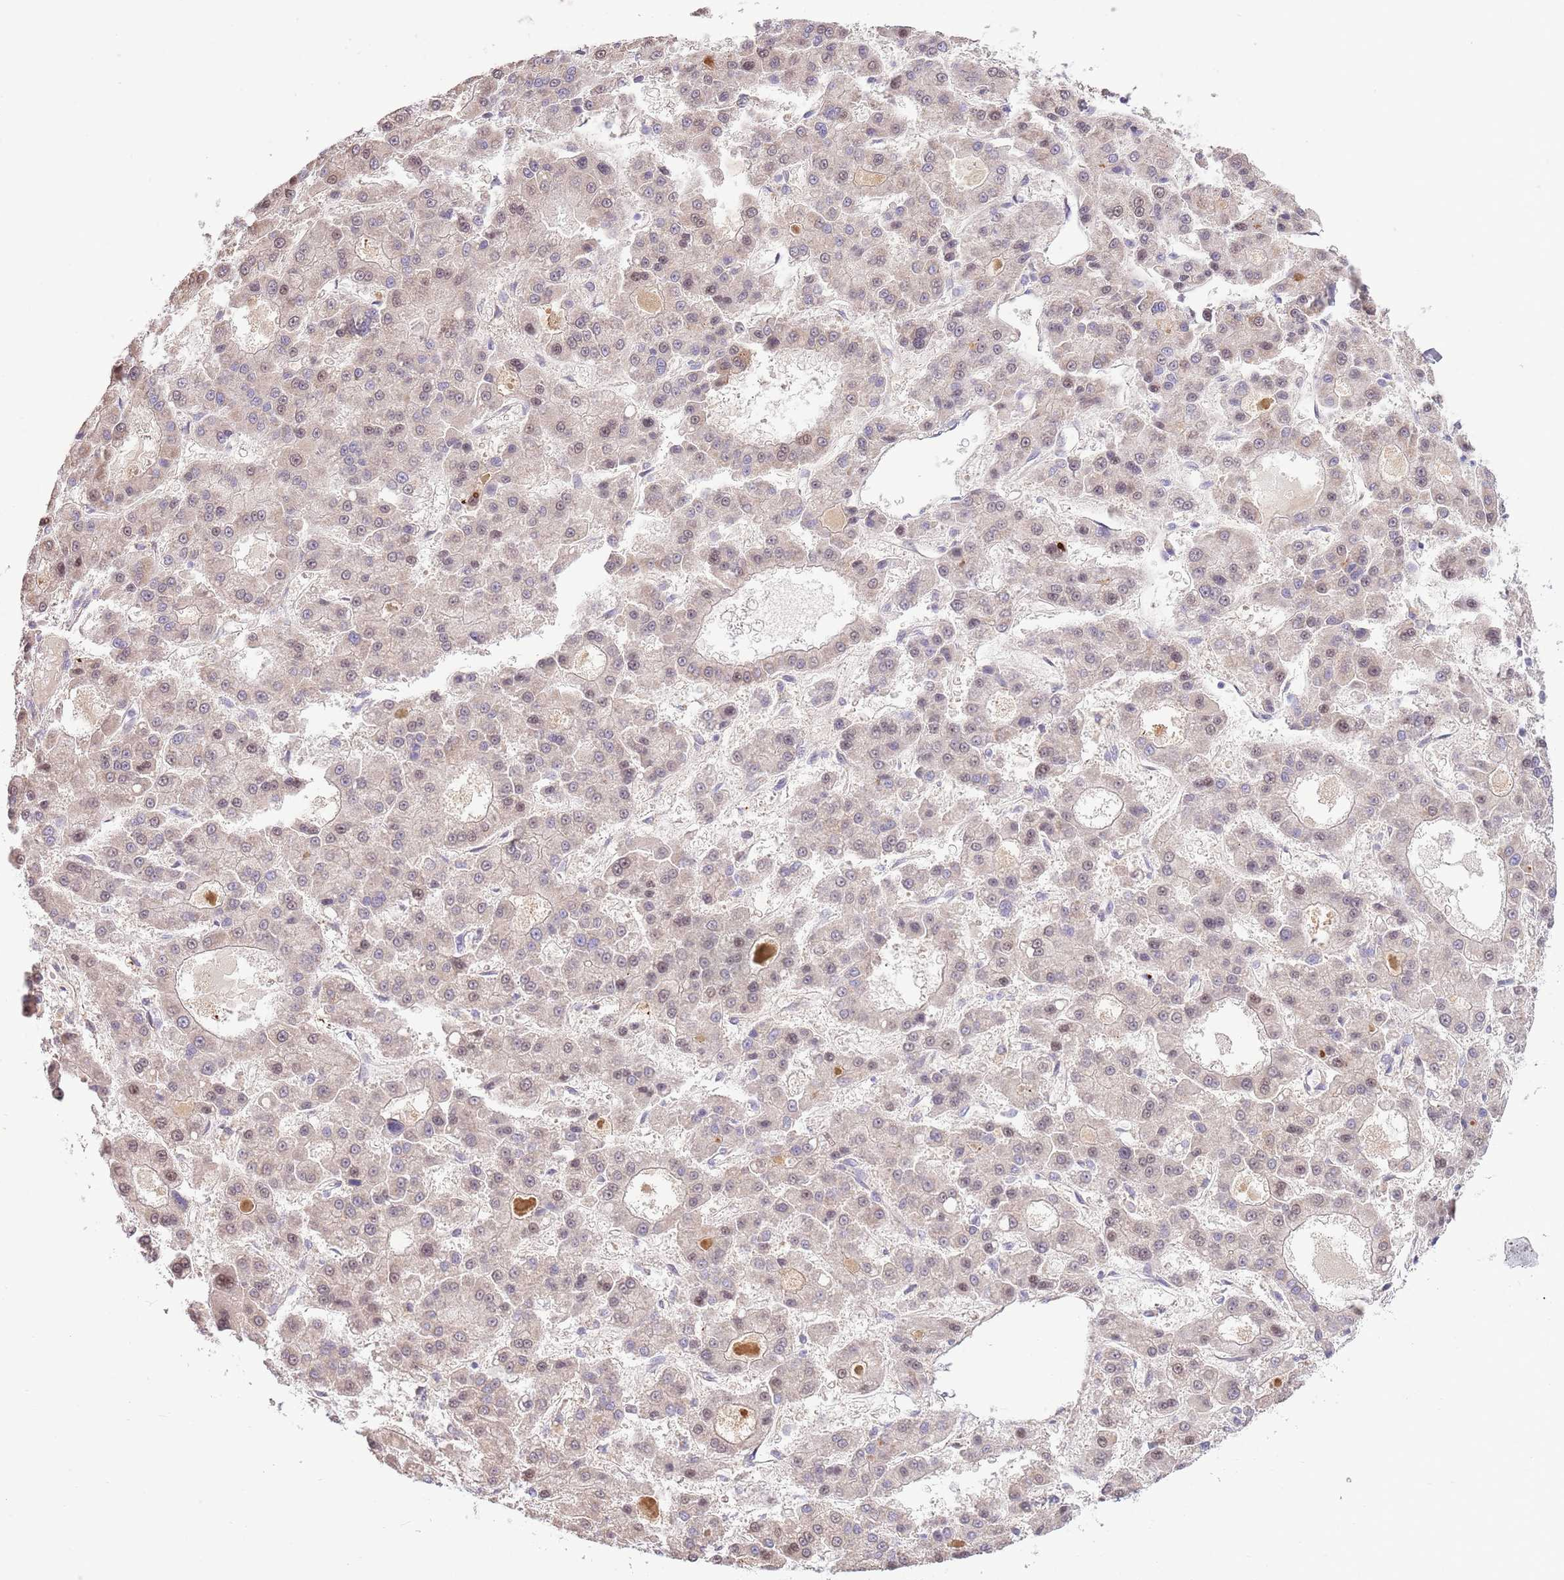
{"staining": {"intensity": "moderate", "quantity": "25%-75%", "location": "nuclear"}, "tissue": "liver cancer", "cell_type": "Tumor cells", "image_type": "cancer", "snomed": [{"axis": "morphology", "description": "Carcinoma, Hepatocellular, NOS"}, {"axis": "topography", "description": "Liver"}], "caption": "A brown stain shows moderate nuclear positivity of a protein in human liver hepatocellular carcinoma tumor cells.", "gene": "ARL2BP", "patient": {"sex": "male", "age": 70}}